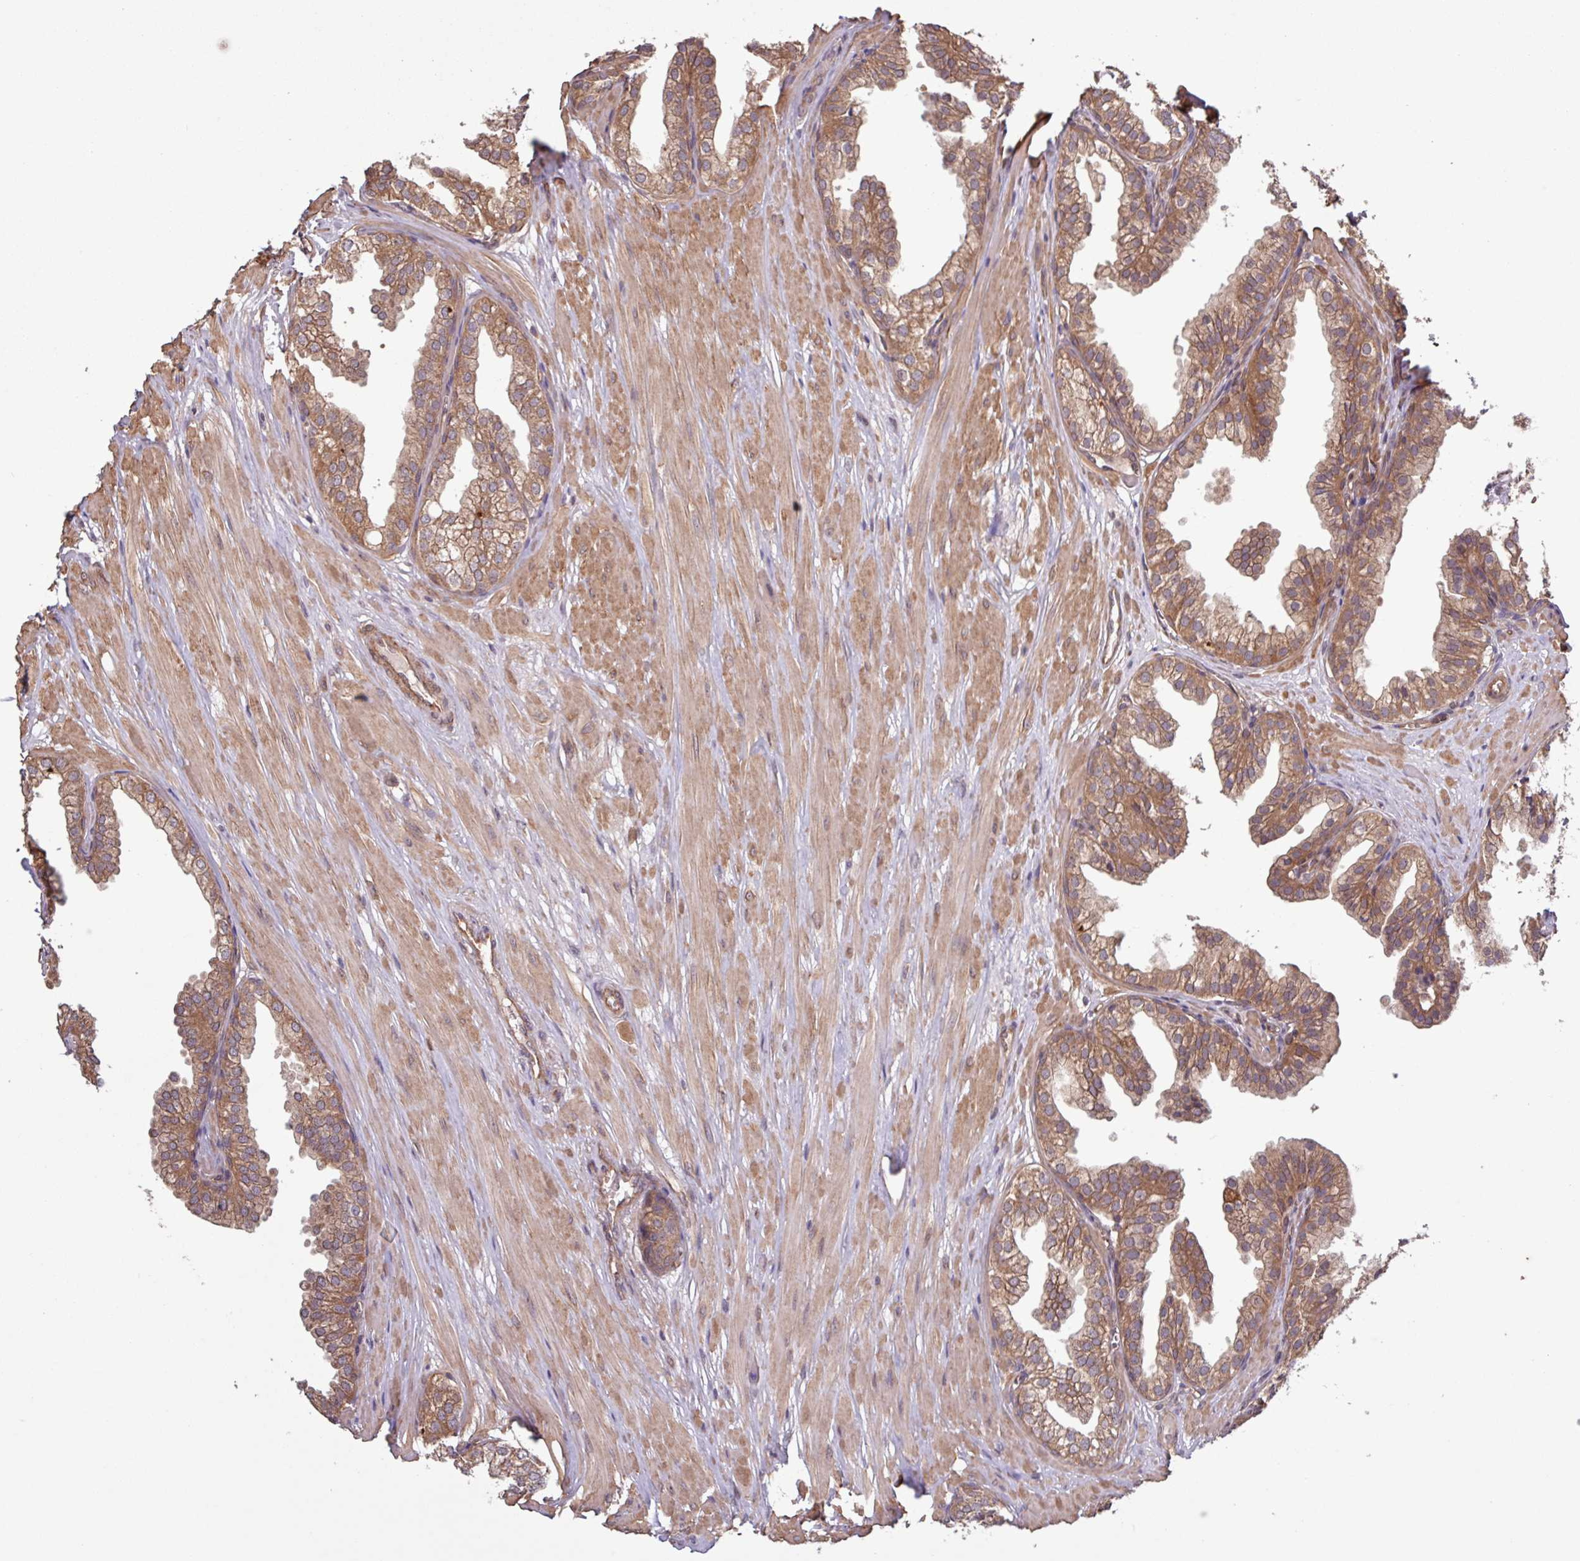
{"staining": {"intensity": "moderate", "quantity": ">75%", "location": "cytoplasmic/membranous"}, "tissue": "prostate", "cell_type": "Glandular cells", "image_type": "normal", "snomed": [{"axis": "morphology", "description": "Normal tissue, NOS"}, {"axis": "topography", "description": "Prostate"}, {"axis": "topography", "description": "Peripheral nerve tissue"}], "caption": "This photomicrograph shows IHC staining of benign human prostate, with medium moderate cytoplasmic/membranous positivity in approximately >75% of glandular cells.", "gene": "TRABD2A", "patient": {"sex": "male", "age": 55}}